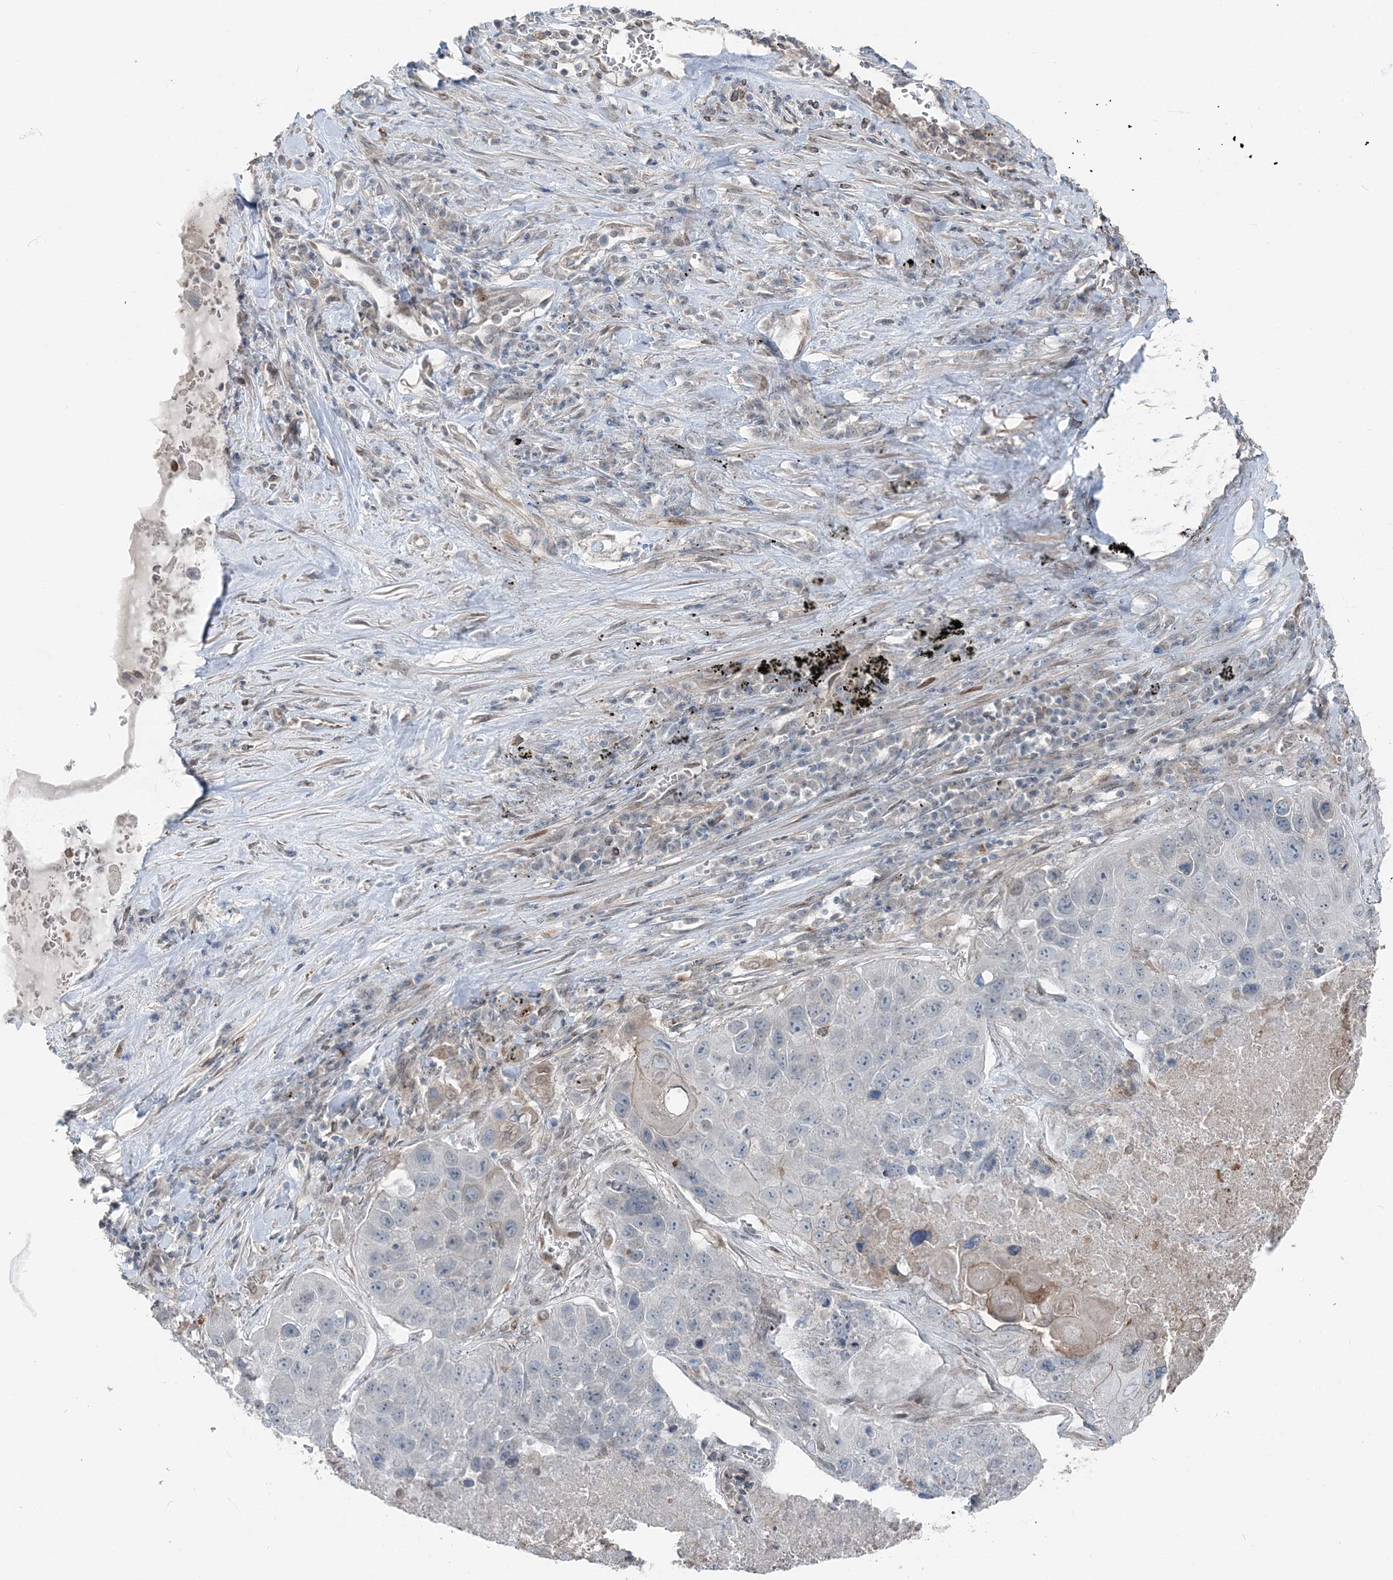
{"staining": {"intensity": "negative", "quantity": "none", "location": "none"}, "tissue": "lung cancer", "cell_type": "Tumor cells", "image_type": "cancer", "snomed": [{"axis": "morphology", "description": "Squamous cell carcinoma, NOS"}, {"axis": "topography", "description": "Lung"}], "caption": "IHC photomicrograph of neoplastic tissue: human squamous cell carcinoma (lung) stained with DAB (3,3'-diaminobenzidine) exhibits no significant protein staining in tumor cells.", "gene": "FBXL17", "patient": {"sex": "male", "age": 61}}